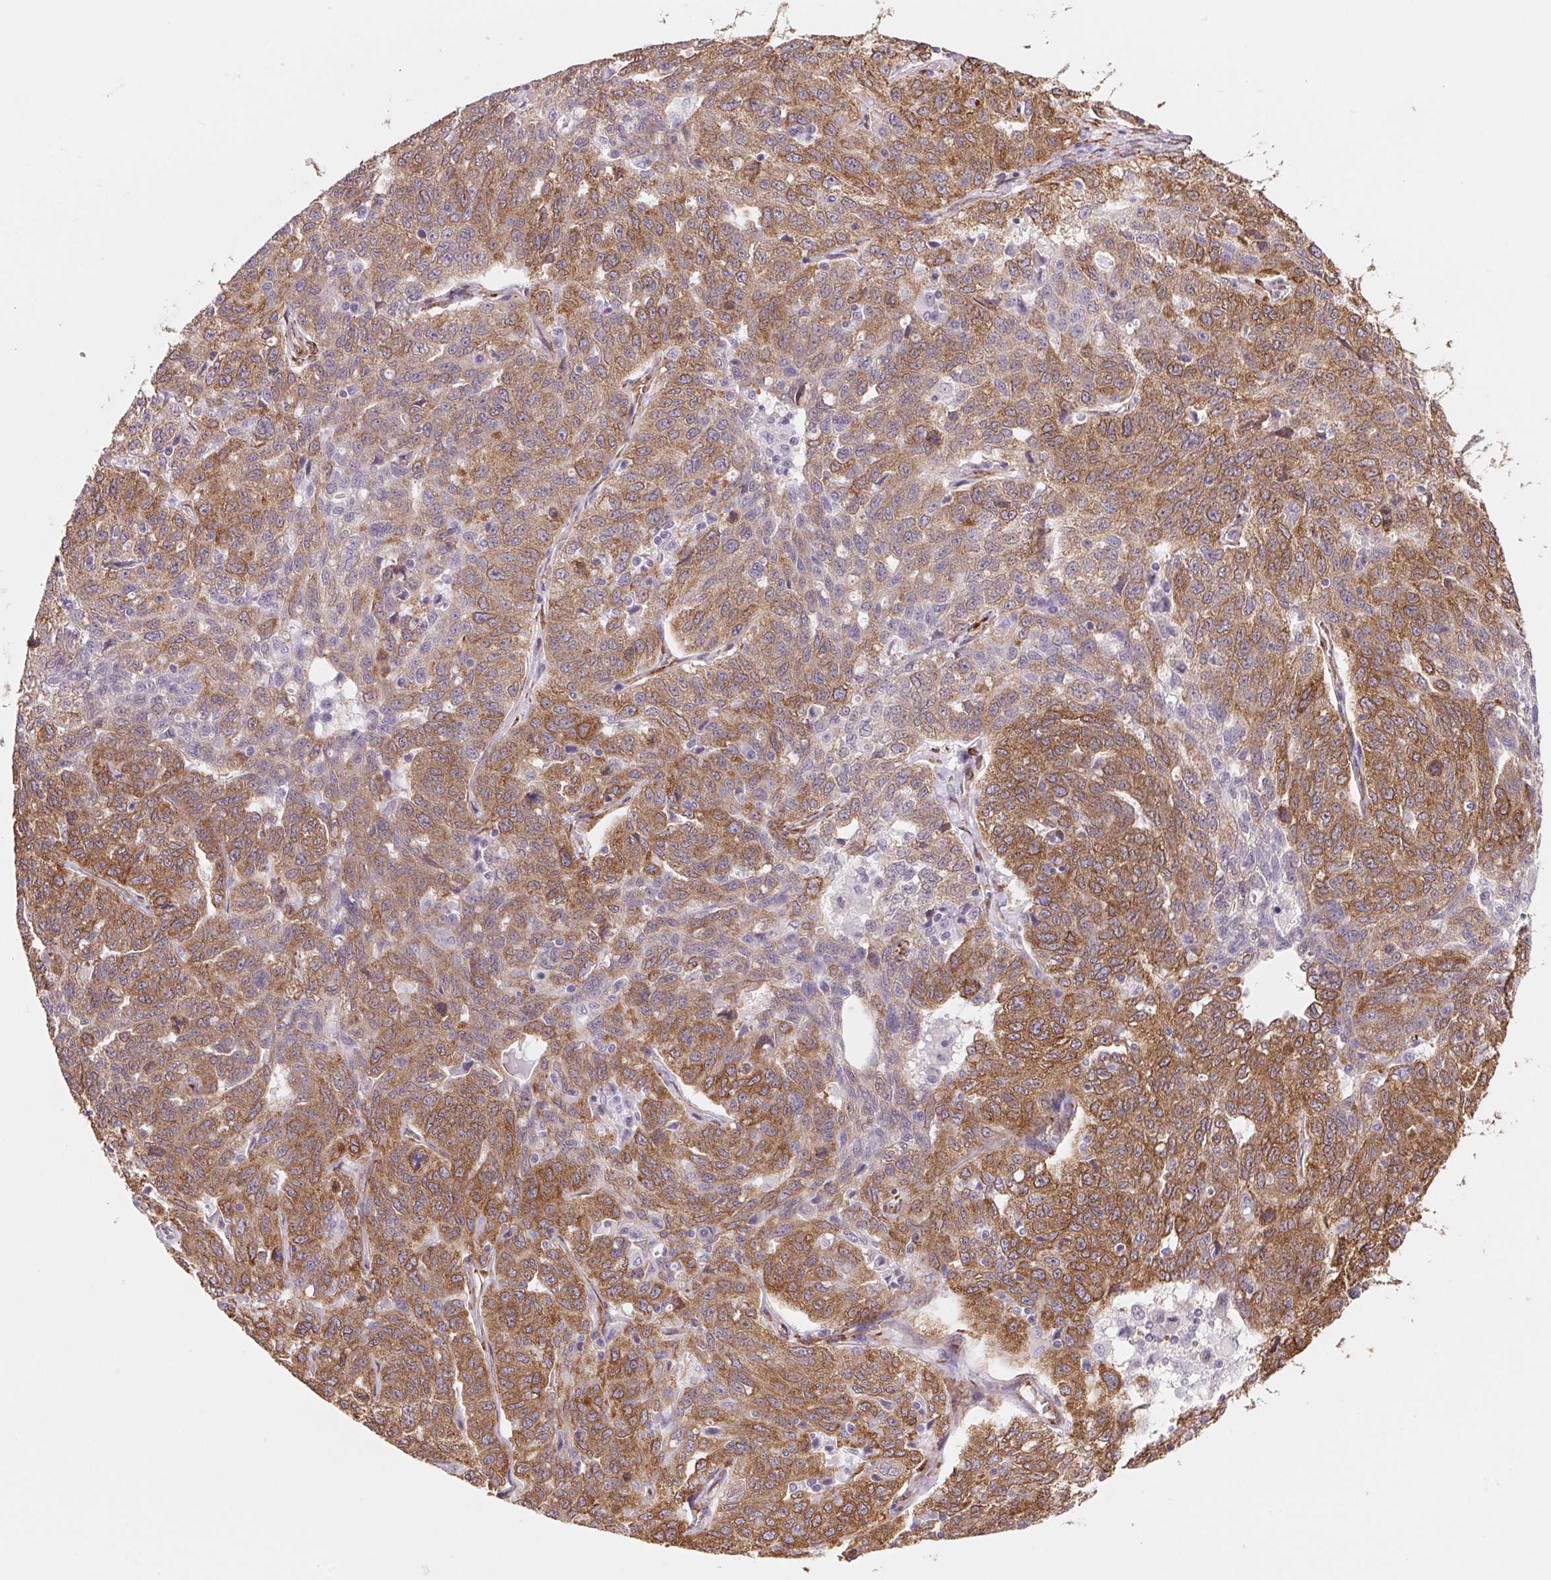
{"staining": {"intensity": "moderate", "quantity": ">75%", "location": "cytoplasmic/membranous"}, "tissue": "ovarian cancer", "cell_type": "Tumor cells", "image_type": "cancer", "snomed": [{"axis": "morphology", "description": "Cystadenocarcinoma, serous, NOS"}, {"axis": "topography", "description": "Ovary"}], "caption": "Brown immunohistochemical staining in ovarian cancer (serous cystadenocarcinoma) shows moderate cytoplasmic/membranous positivity in approximately >75% of tumor cells.", "gene": "FKBP10", "patient": {"sex": "female", "age": 71}}